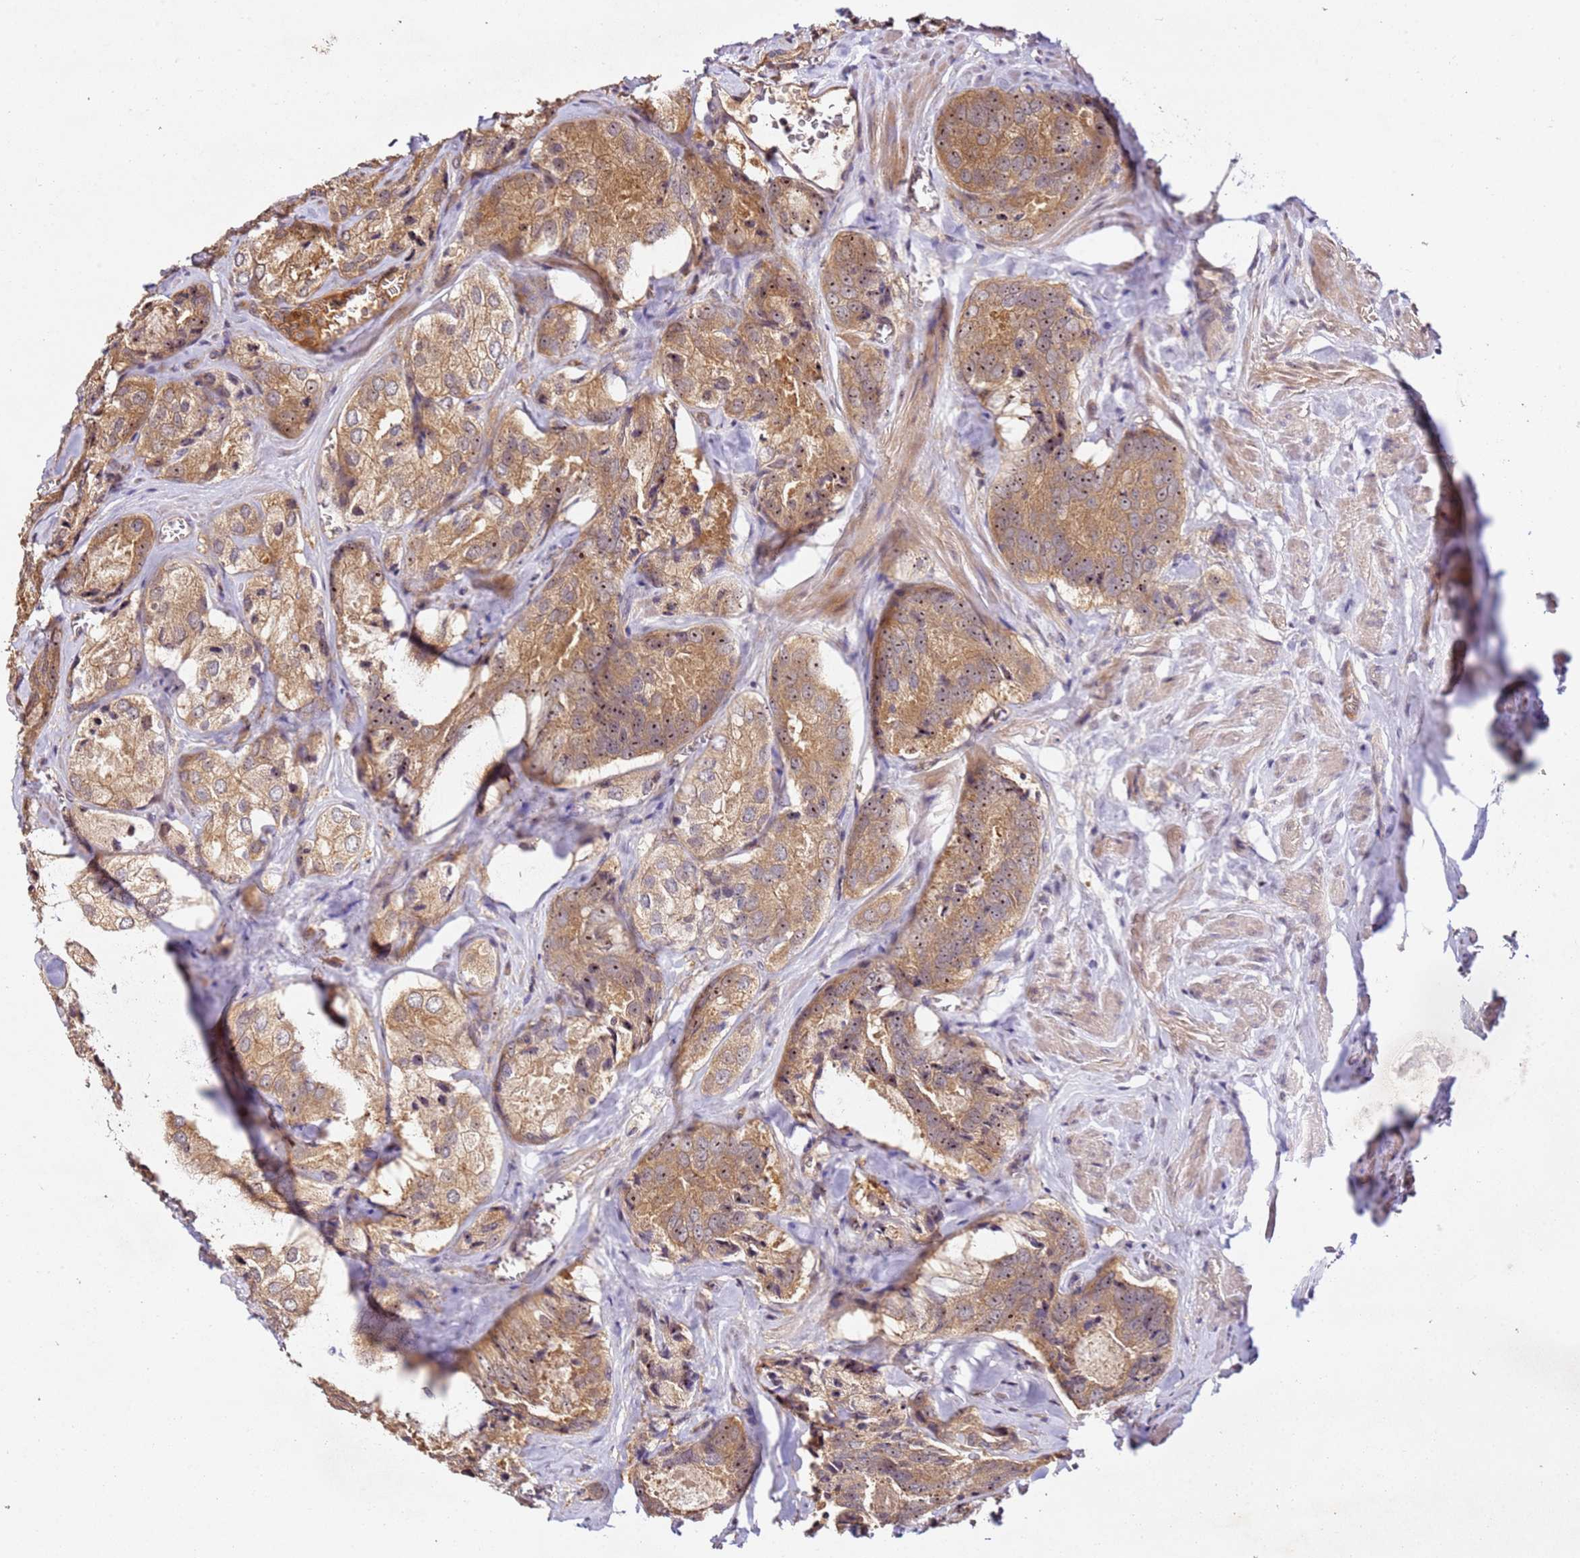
{"staining": {"intensity": "moderate", "quantity": ">75%", "location": "cytoplasmic/membranous,nuclear"}, "tissue": "prostate cancer", "cell_type": "Tumor cells", "image_type": "cancer", "snomed": [{"axis": "morphology", "description": "Adenocarcinoma, Low grade"}, {"axis": "topography", "description": "Prostate"}], "caption": "Tumor cells exhibit moderate cytoplasmic/membranous and nuclear positivity in approximately >75% of cells in adenocarcinoma (low-grade) (prostate).", "gene": "DDX27", "patient": {"sex": "male", "age": 68}}